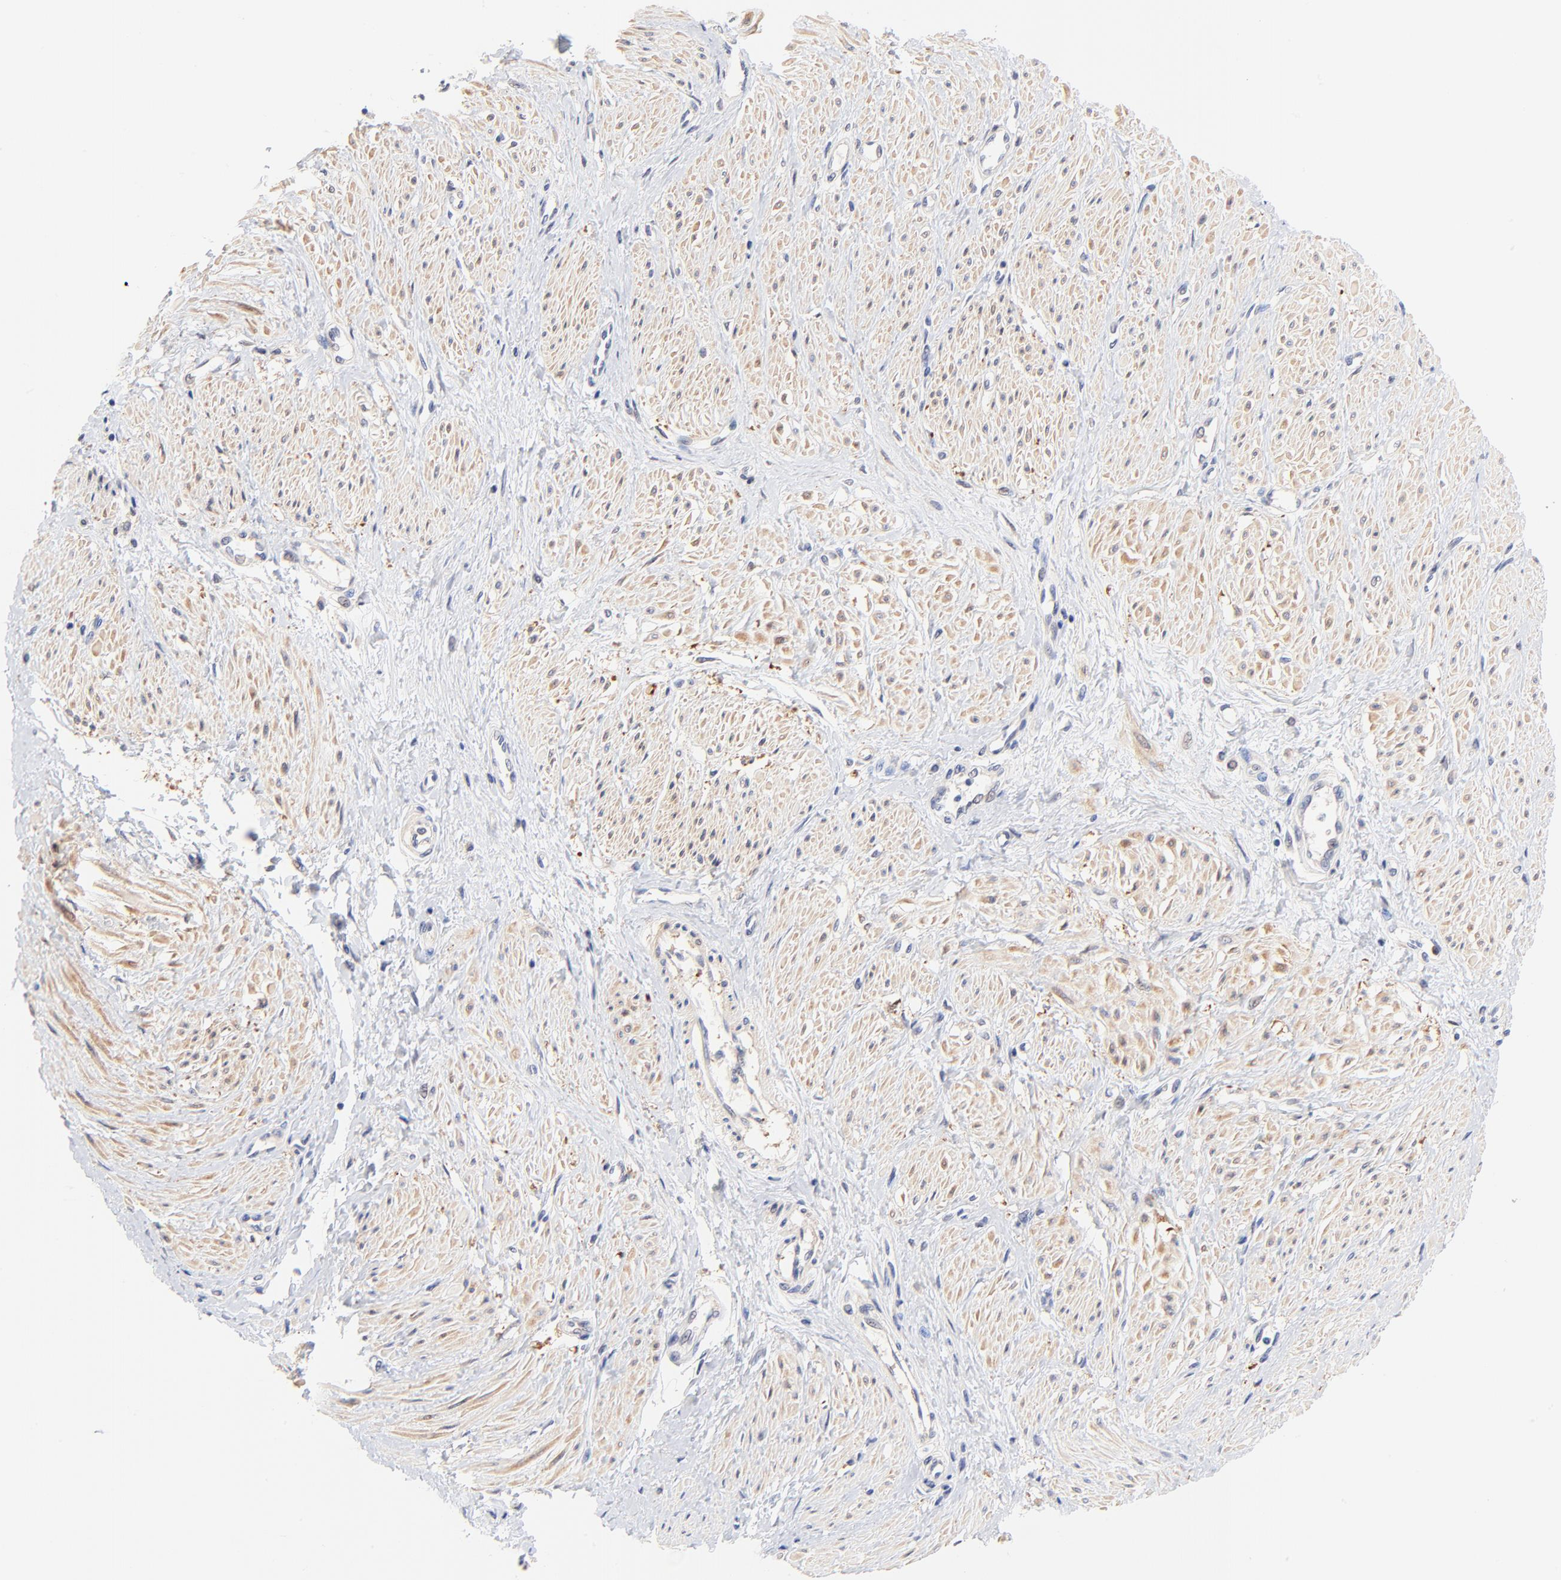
{"staining": {"intensity": "weak", "quantity": "25%-75%", "location": "cytoplasmic/membranous"}, "tissue": "smooth muscle", "cell_type": "Smooth muscle cells", "image_type": "normal", "snomed": [{"axis": "morphology", "description": "Normal tissue, NOS"}, {"axis": "topography", "description": "Smooth muscle"}, {"axis": "topography", "description": "Uterus"}], "caption": "Protein expression analysis of normal smooth muscle exhibits weak cytoplasmic/membranous positivity in about 25%-75% of smooth muscle cells.", "gene": "TXNL1", "patient": {"sex": "female", "age": 39}}